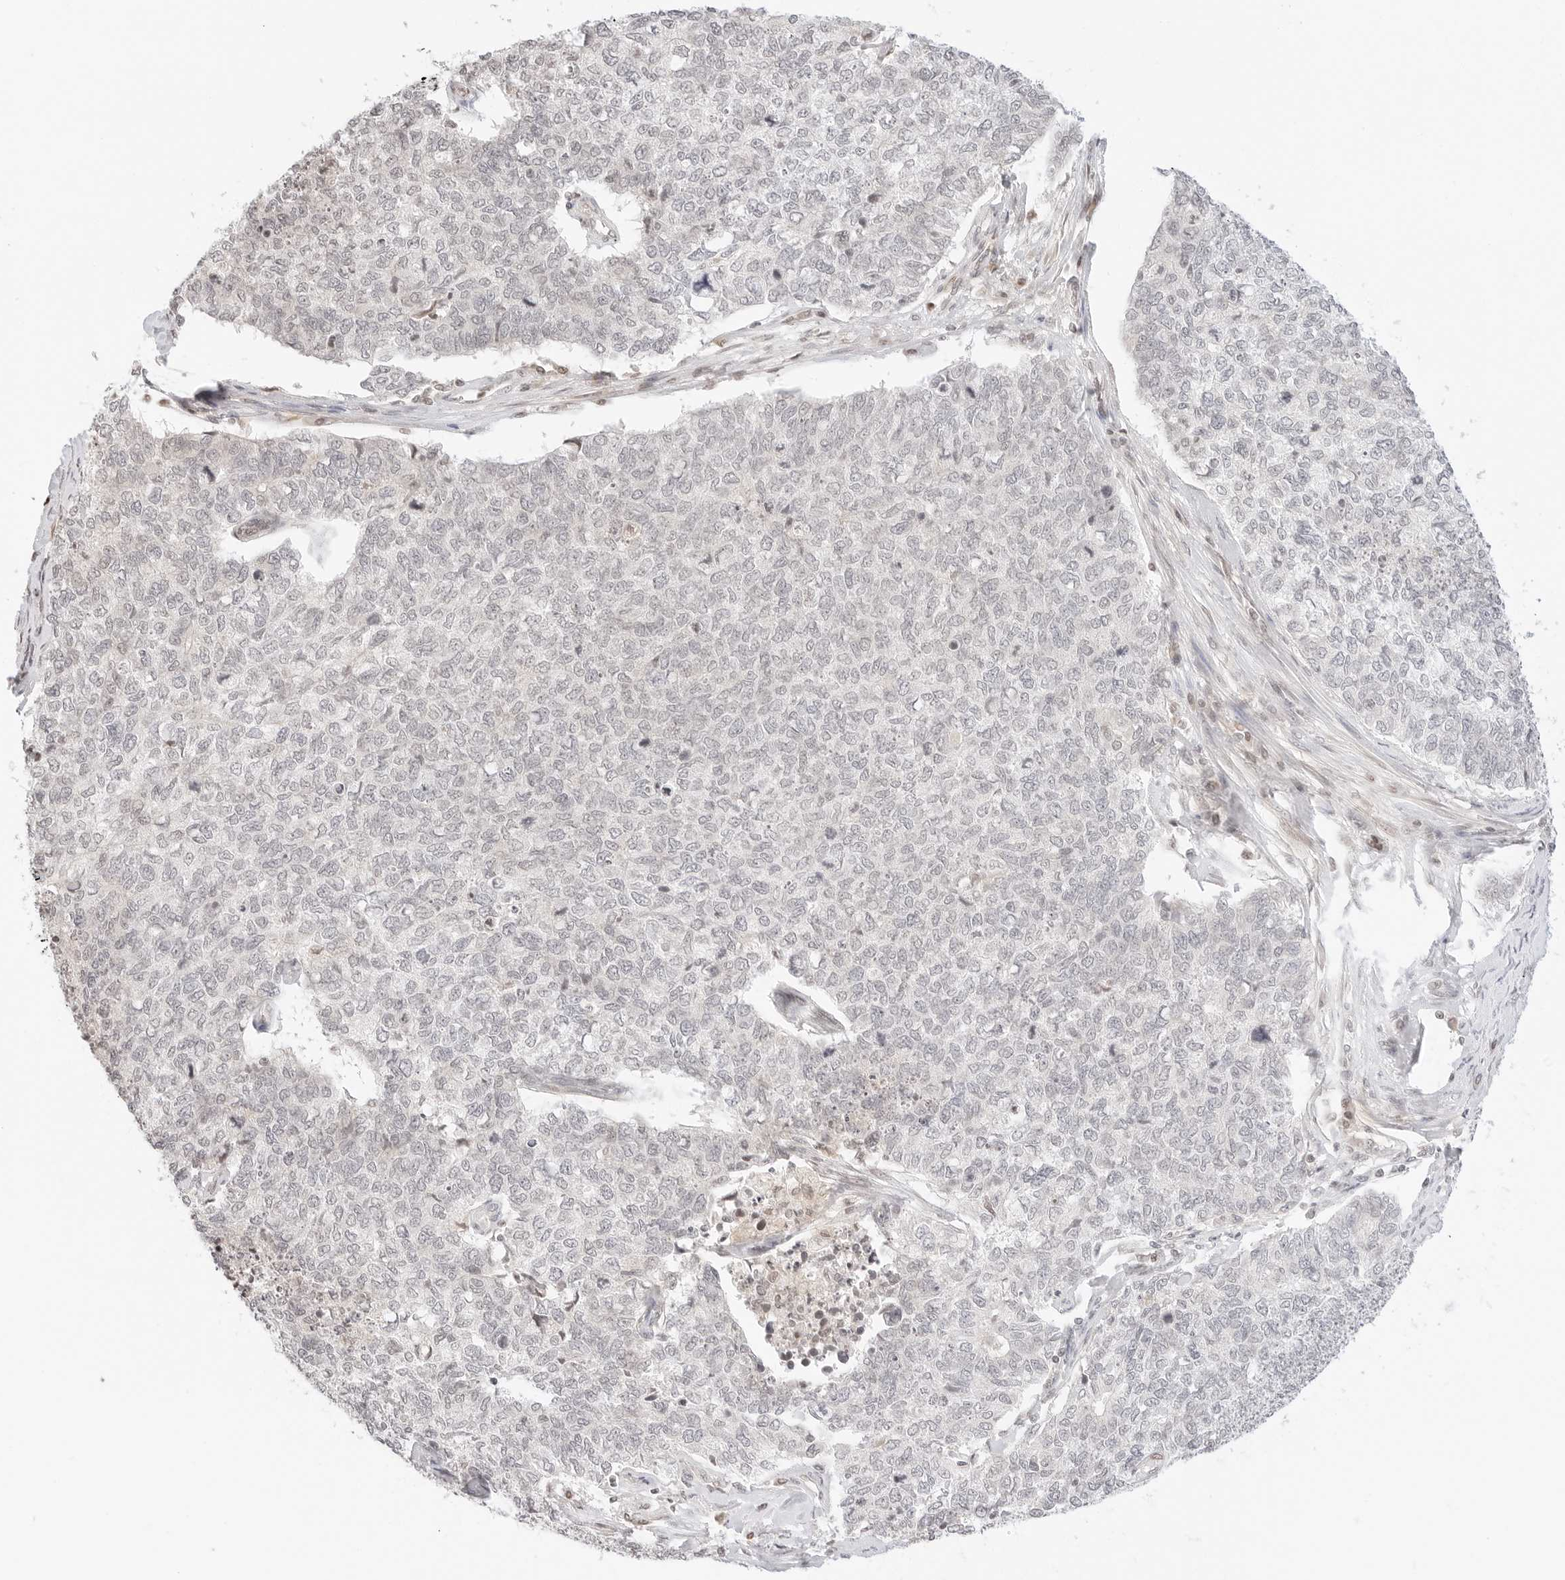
{"staining": {"intensity": "negative", "quantity": "none", "location": "none"}, "tissue": "cervical cancer", "cell_type": "Tumor cells", "image_type": "cancer", "snomed": [{"axis": "morphology", "description": "Squamous cell carcinoma, NOS"}, {"axis": "topography", "description": "Cervix"}], "caption": "This is a micrograph of immunohistochemistry (IHC) staining of cervical squamous cell carcinoma, which shows no expression in tumor cells.", "gene": "RPS6KL1", "patient": {"sex": "female", "age": 63}}